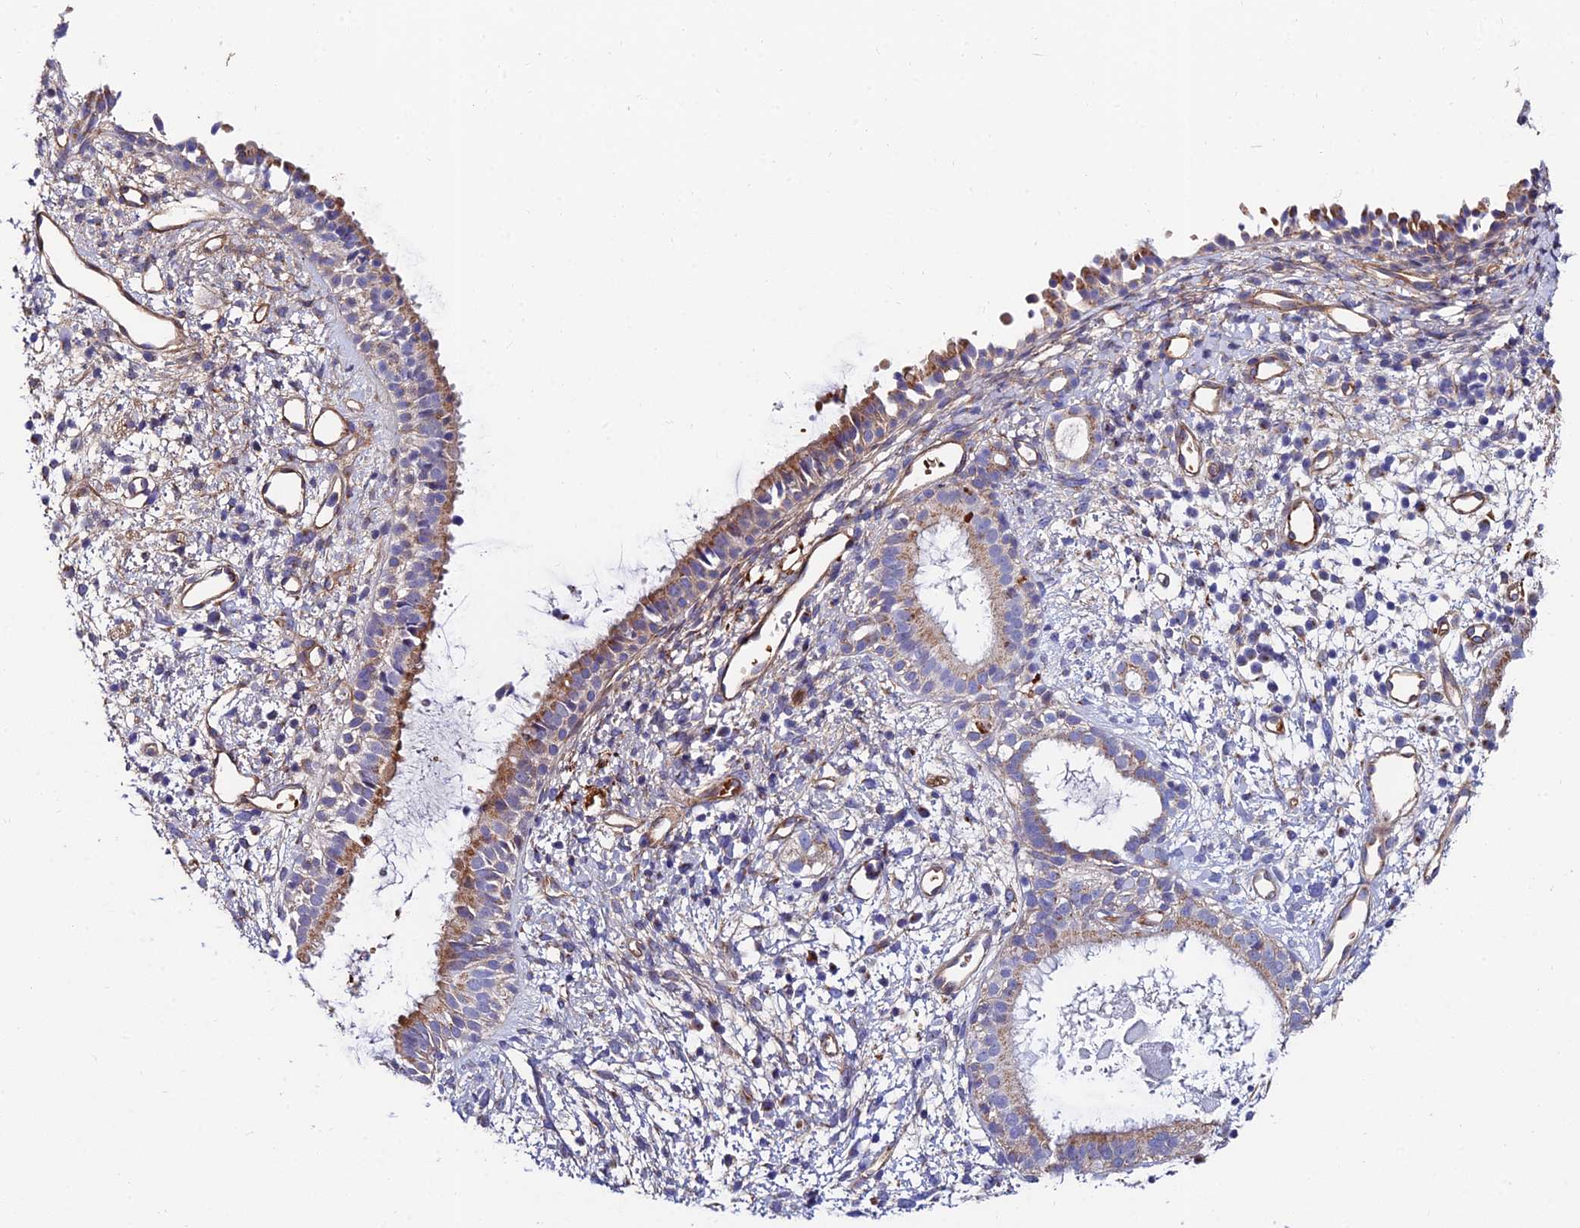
{"staining": {"intensity": "moderate", "quantity": "25%-75%", "location": "cytoplasmic/membranous"}, "tissue": "nasopharynx", "cell_type": "Respiratory epithelial cells", "image_type": "normal", "snomed": [{"axis": "morphology", "description": "Normal tissue, NOS"}, {"axis": "topography", "description": "Nasopharynx"}], "caption": "Immunohistochemistry (IHC) histopathology image of unremarkable nasopharynx stained for a protein (brown), which shows medium levels of moderate cytoplasmic/membranous positivity in about 25%-75% of respiratory epithelial cells.", "gene": "ADGRF3", "patient": {"sex": "male", "age": 22}}